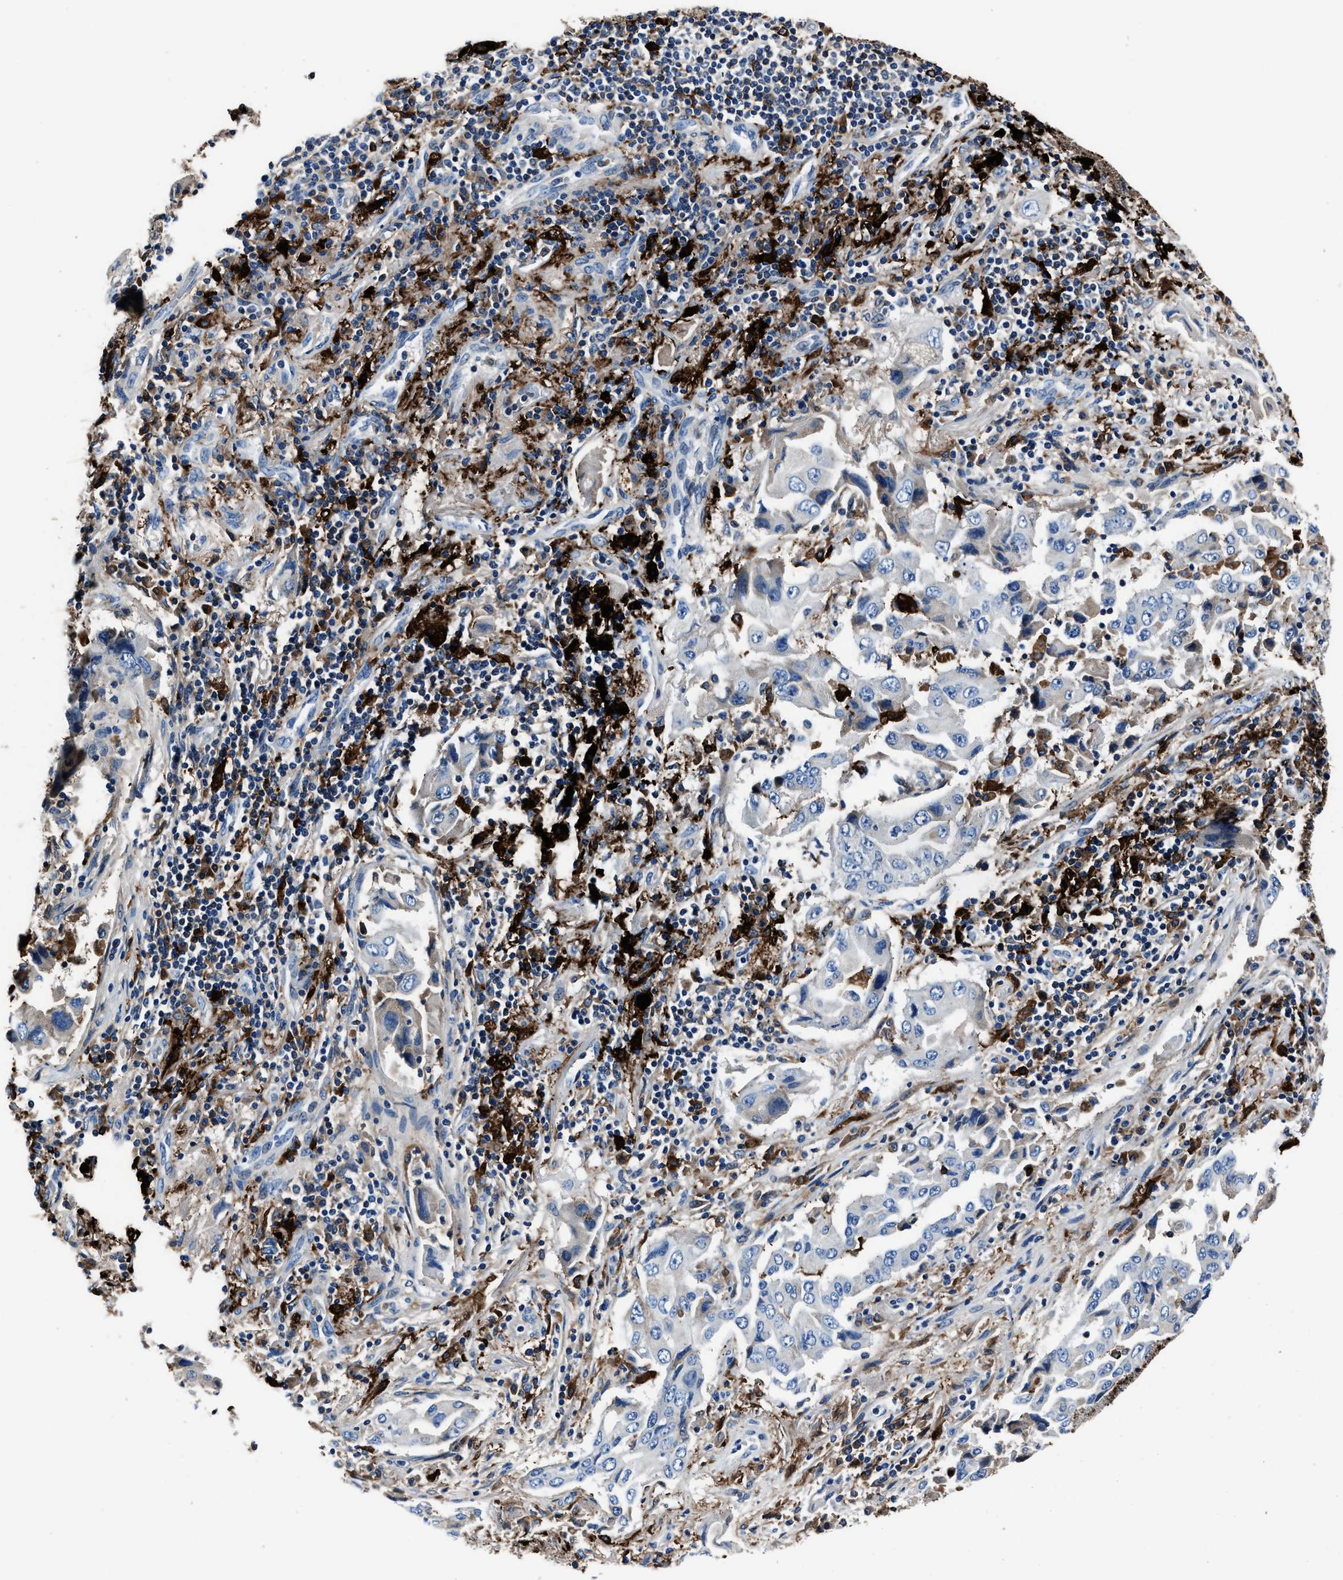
{"staining": {"intensity": "weak", "quantity": "<25%", "location": "cytoplasmic/membranous"}, "tissue": "lung cancer", "cell_type": "Tumor cells", "image_type": "cancer", "snomed": [{"axis": "morphology", "description": "Adenocarcinoma, NOS"}, {"axis": "topography", "description": "Lung"}], "caption": "Immunohistochemistry (IHC) image of neoplastic tissue: adenocarcinoma (lung) stained with DAB exhibits no significant protein positivity in tumor cells.", "gene": "FTL", "patient": {"sex": "female", "age": 65}}